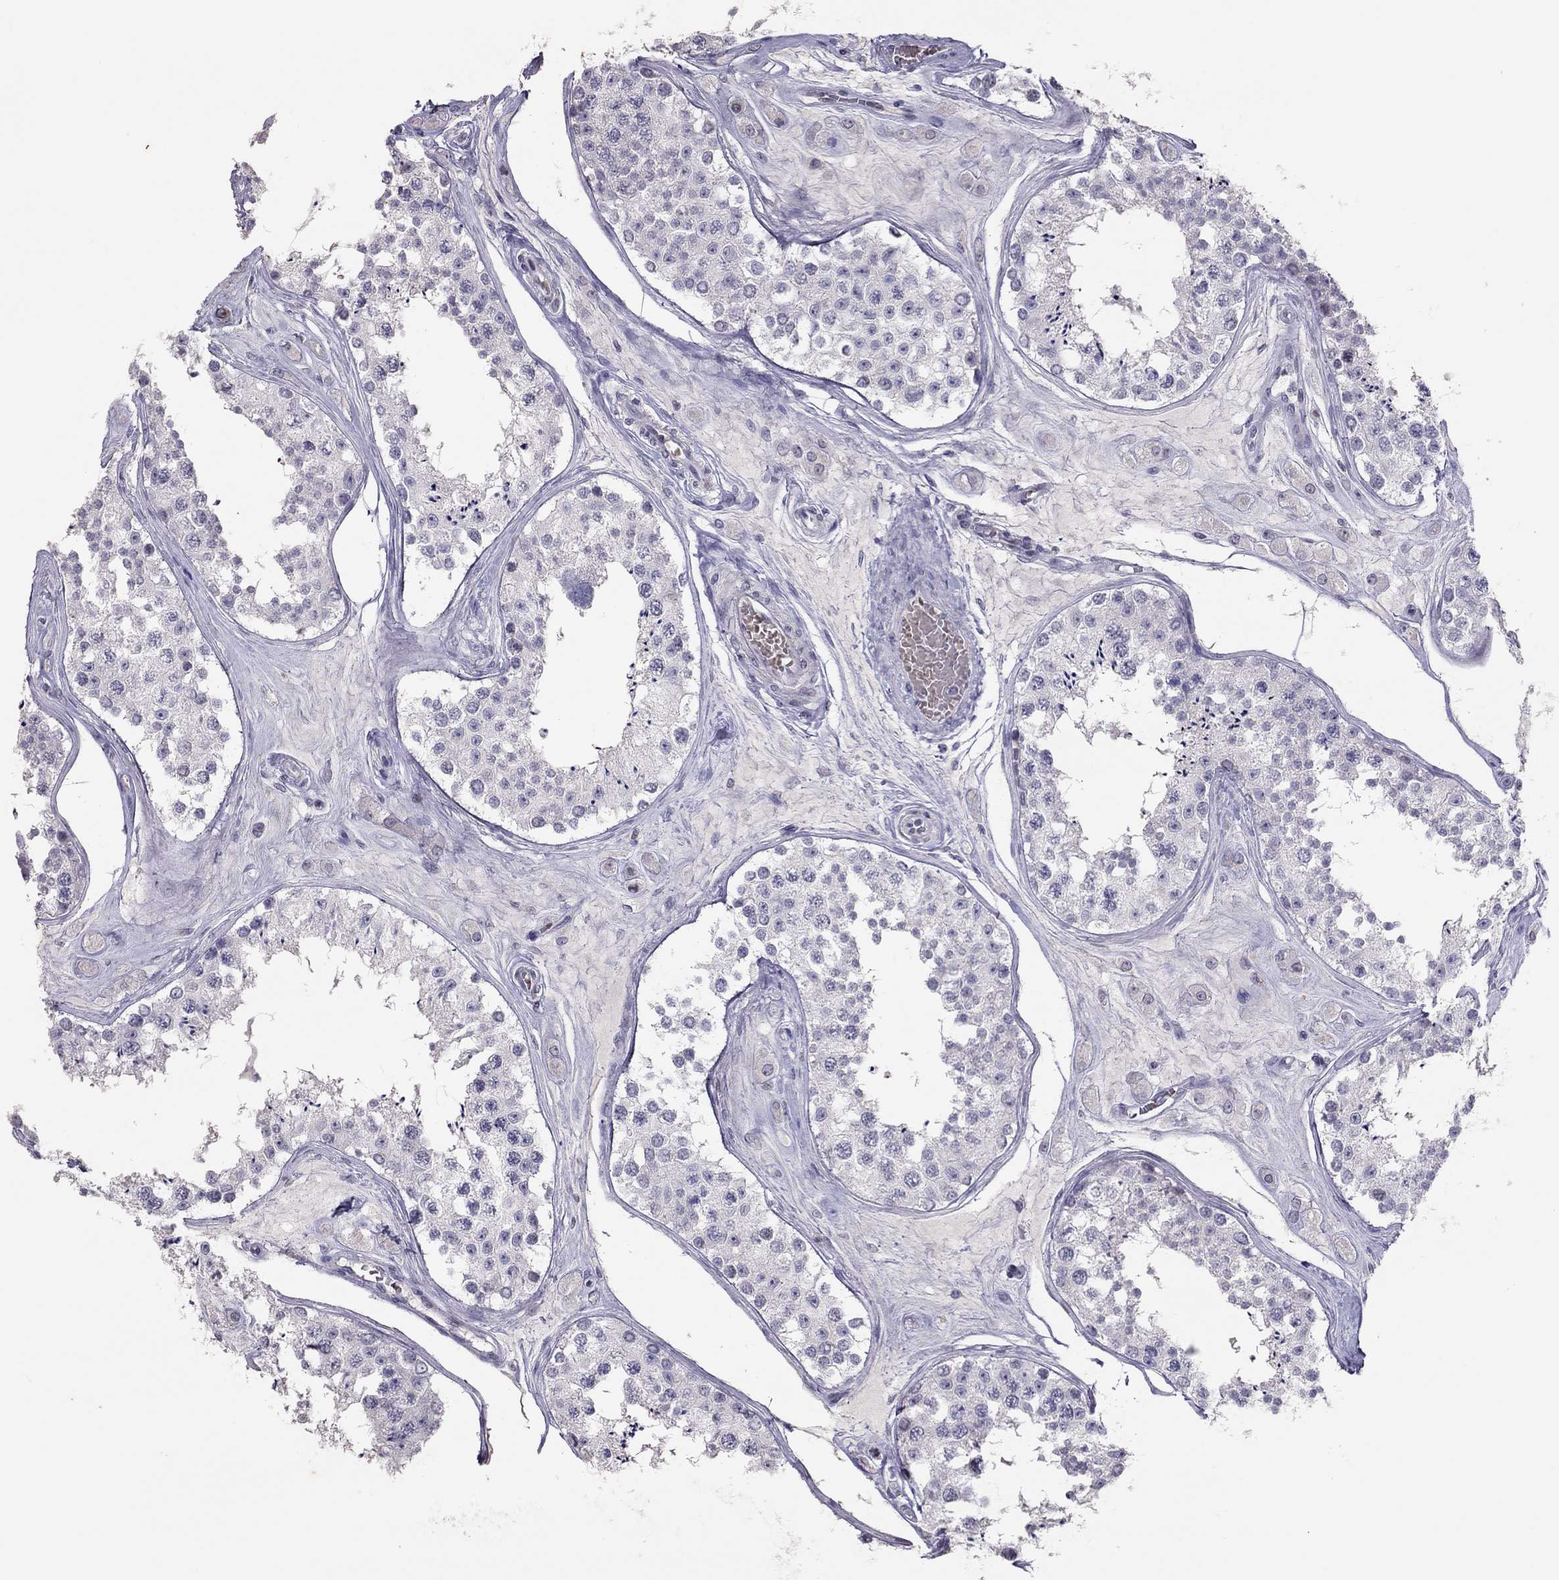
{"staining": {"intensity": "negative", "quantity": "none", "location": "none"}, "tissue": "testis", "cell_type": "Cells in seminiferous ducts", "image_type": "normal", "snomed": [{"axis": "morphology", "description": "Normal tissue, NOS"}, {"axis": "topography", "description": "Testis"}], "caption": "A photomicrograph of testis stained for a protein reveals no brown staining in cells in seminiferous ducts. The staining is performed using DAB (3,3'-diaminobenzidine) brown chromogen with nuclei counter-stained in using hematoxylin.", "gene": "TSHB", "patient": {"sex": "male", "age": 25}}